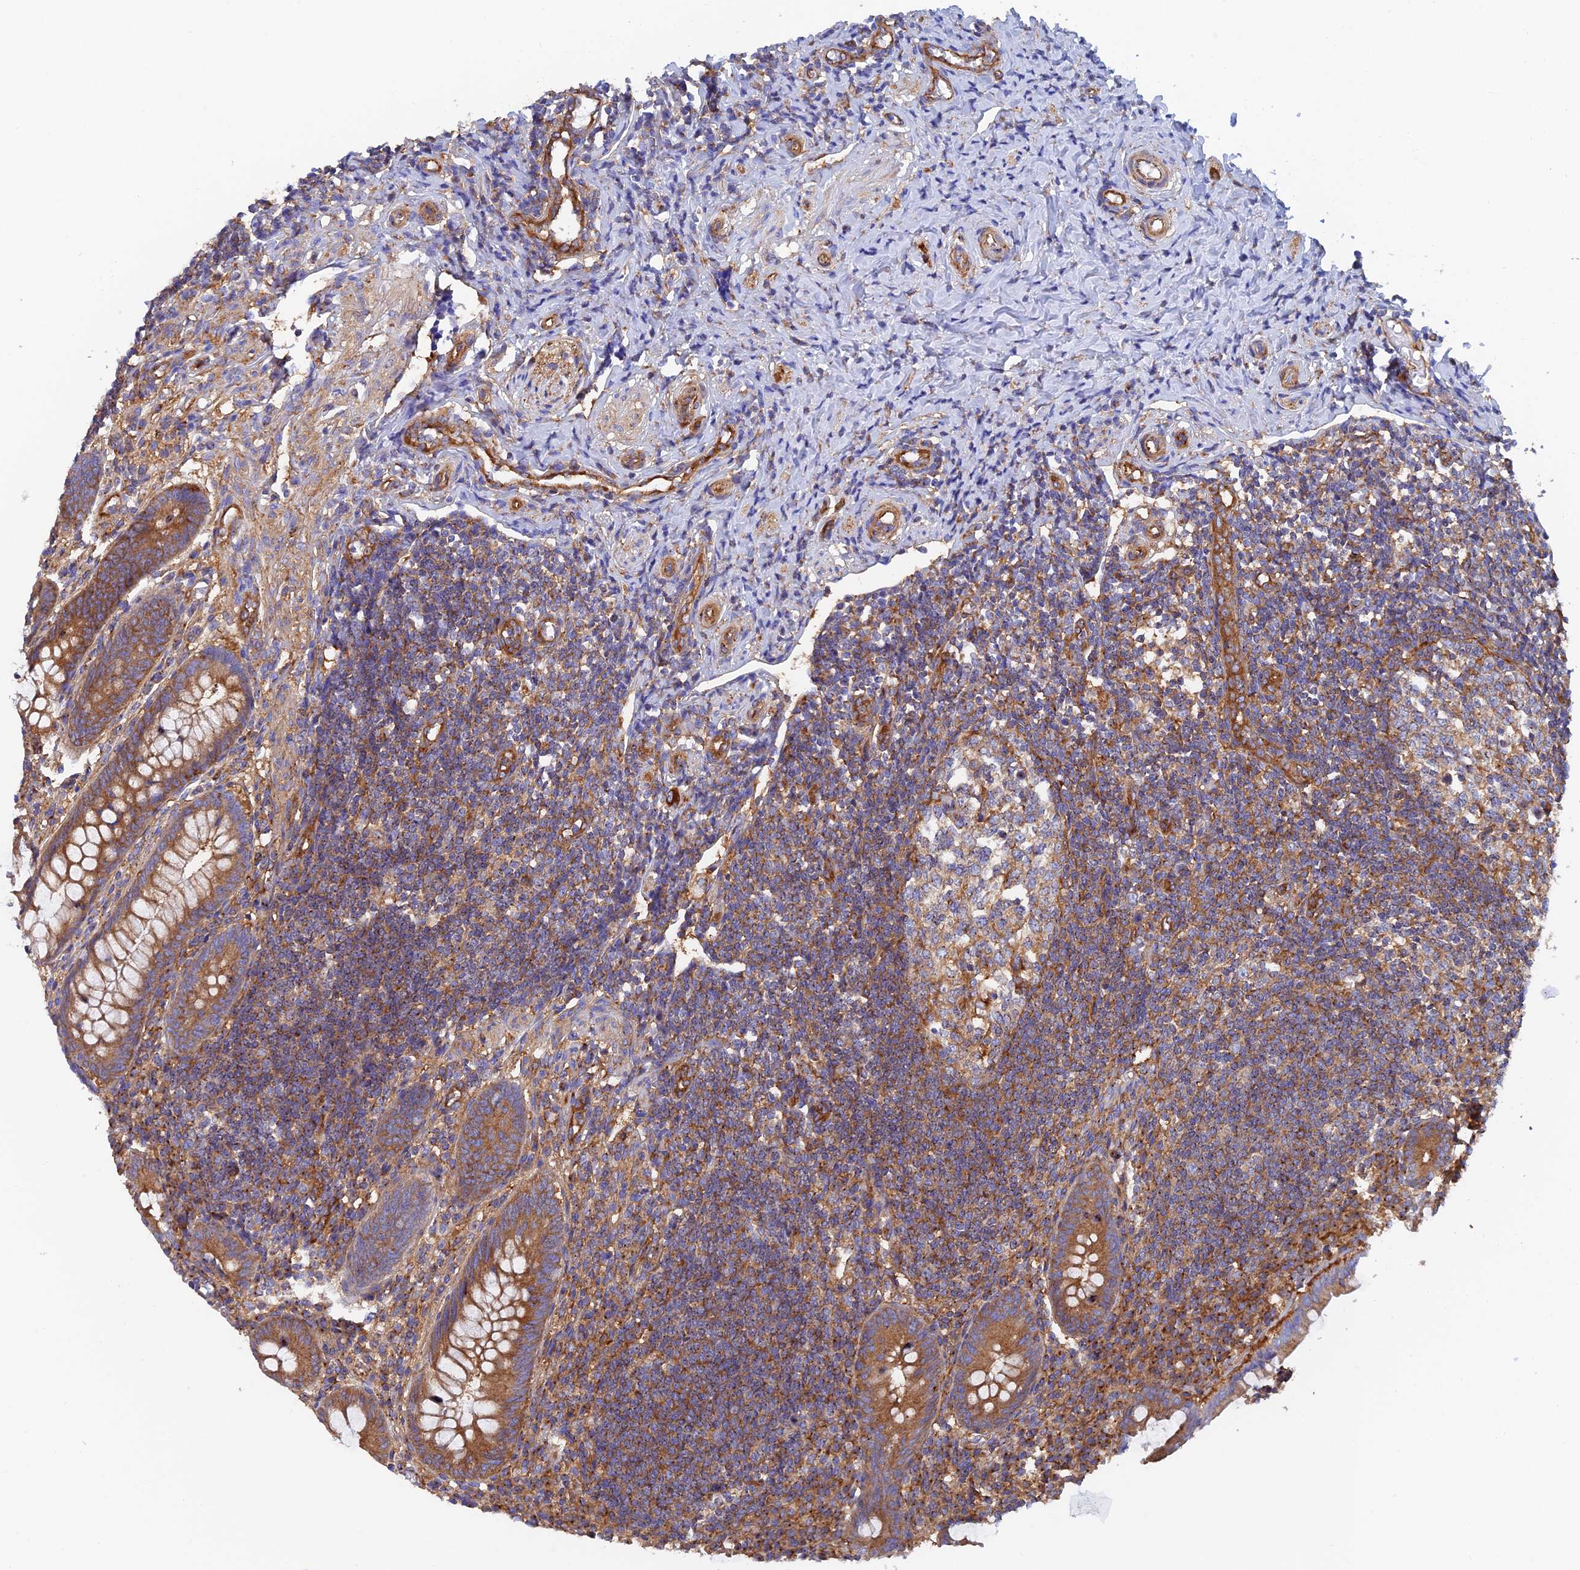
{"staining": {"intensity": "moderate", "quantity": ">75%", "location": "cytoplasmic/membranous"}, "tissue": "appendix", "cell_type": "Glandular cells", "image_type": "normal", "snomed": [{"axis": "morphology", "description": "Normal tissue, NOS"}, {"axis": "topography", "description": "Appendix"}], "caption": "Approximately >75% of glandular cells in unremarkable appendix display moderate cytoplasmic/membranous protein expression as visualized by brown immunohistochemical staining.", "gene": "DCTN2", "patient": {"sex": "female", "age": 33}}